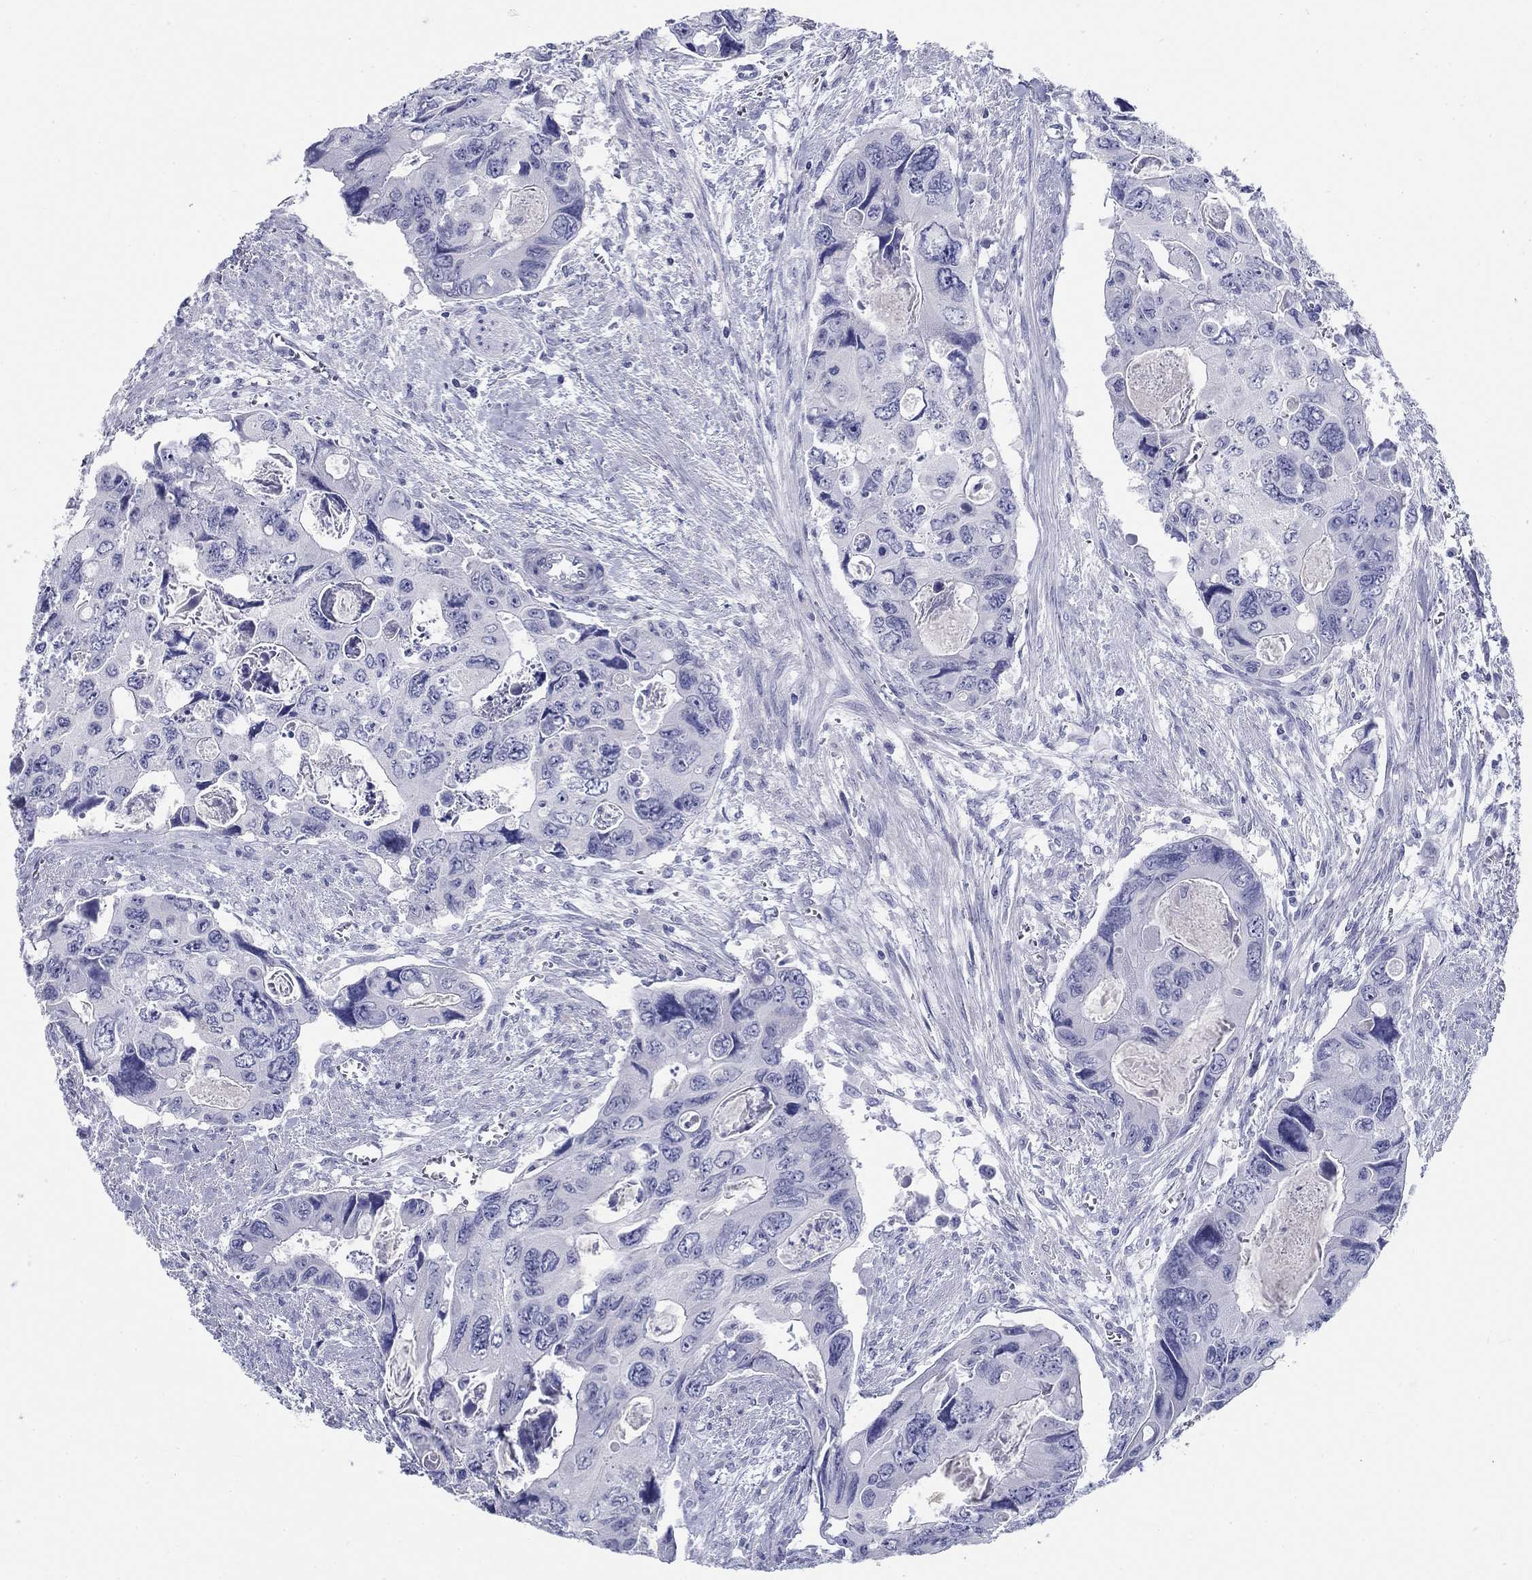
{"staining": {"intensity": "negative", "quantity": "none", "location": "none"}, "tissue": "colorectal cancer", "cell_type": "Tumor cells", "image_type": "cancer", "snomed": [{"axis": "morphology", "description": "Adenocarcinoma, NOS"}, {"axis": "topography", "description": "Rectum"}], "caption": "This is an immunohistochemistry micrograph of human colorectal cancer. There is no expression in tumor cells.", "gene": "LAMP5", "patient": {"sex": "male", "age": 62}}